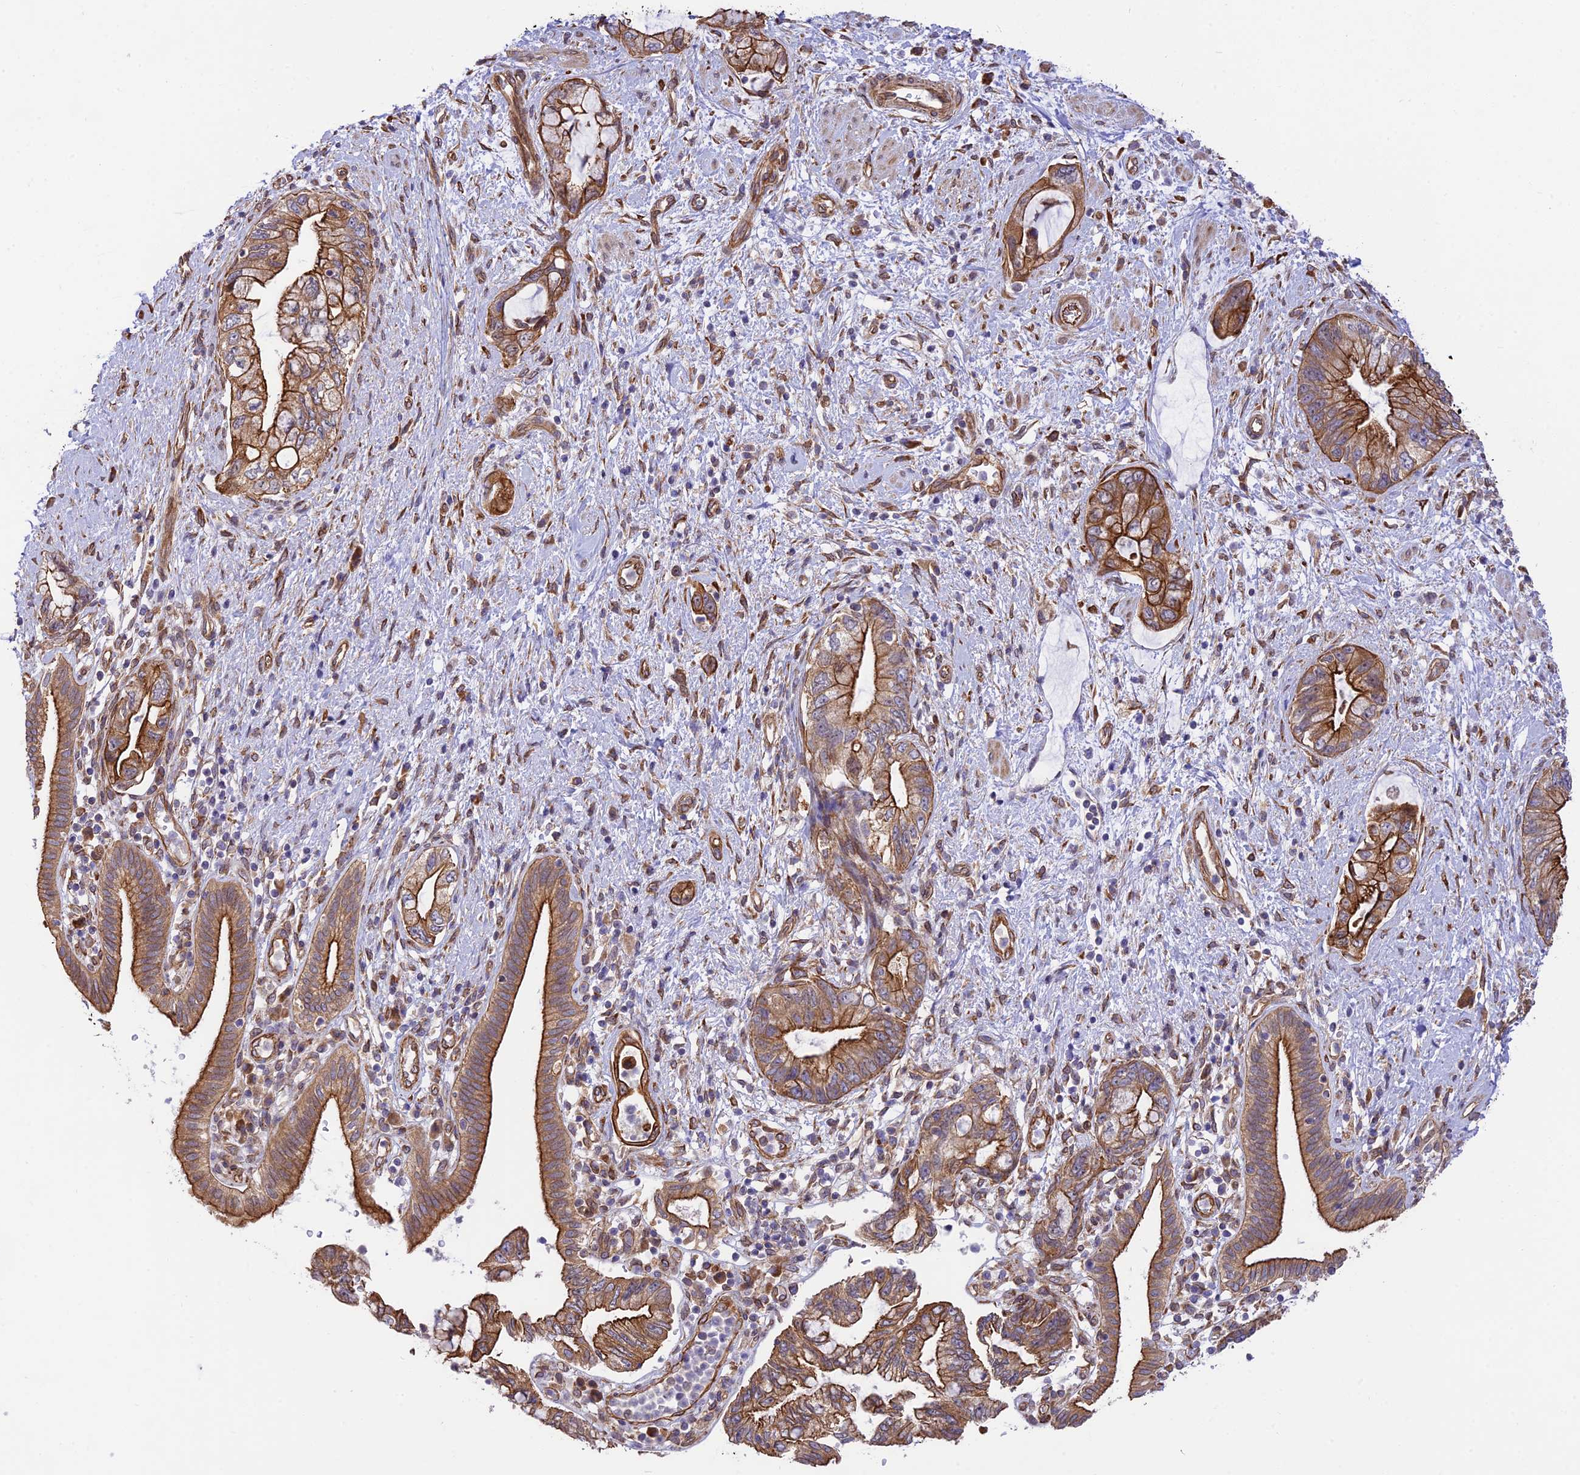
{"staining": {"intensity": "strong", "quantity": ">75%", "location": "cytoplasmic/membranous"}, "tissue": "pancreatic cancer", "cell_type": "Tumor cells", "image_type": "cancer", "snomed": [{"axis": "morphology", "description": "Adenocarcinoma, NOS"}, {"axis": "topography", "description": "Pancreas"}], "caption": "IHC of human adenocarcinoma (pancreatic) displays high levels of strong cytoplasmic/membranous staining in about >75% of tumor cells. The staining was performed using DAB (3,3'-diaminobenzidine) to visualize the protein expression in brown, while the nuclei were stained in blue with hematoxylin (Magnification: 20x).", "gene": "EXOC3L4", "patient": {"sex": "female", "age": 73}}